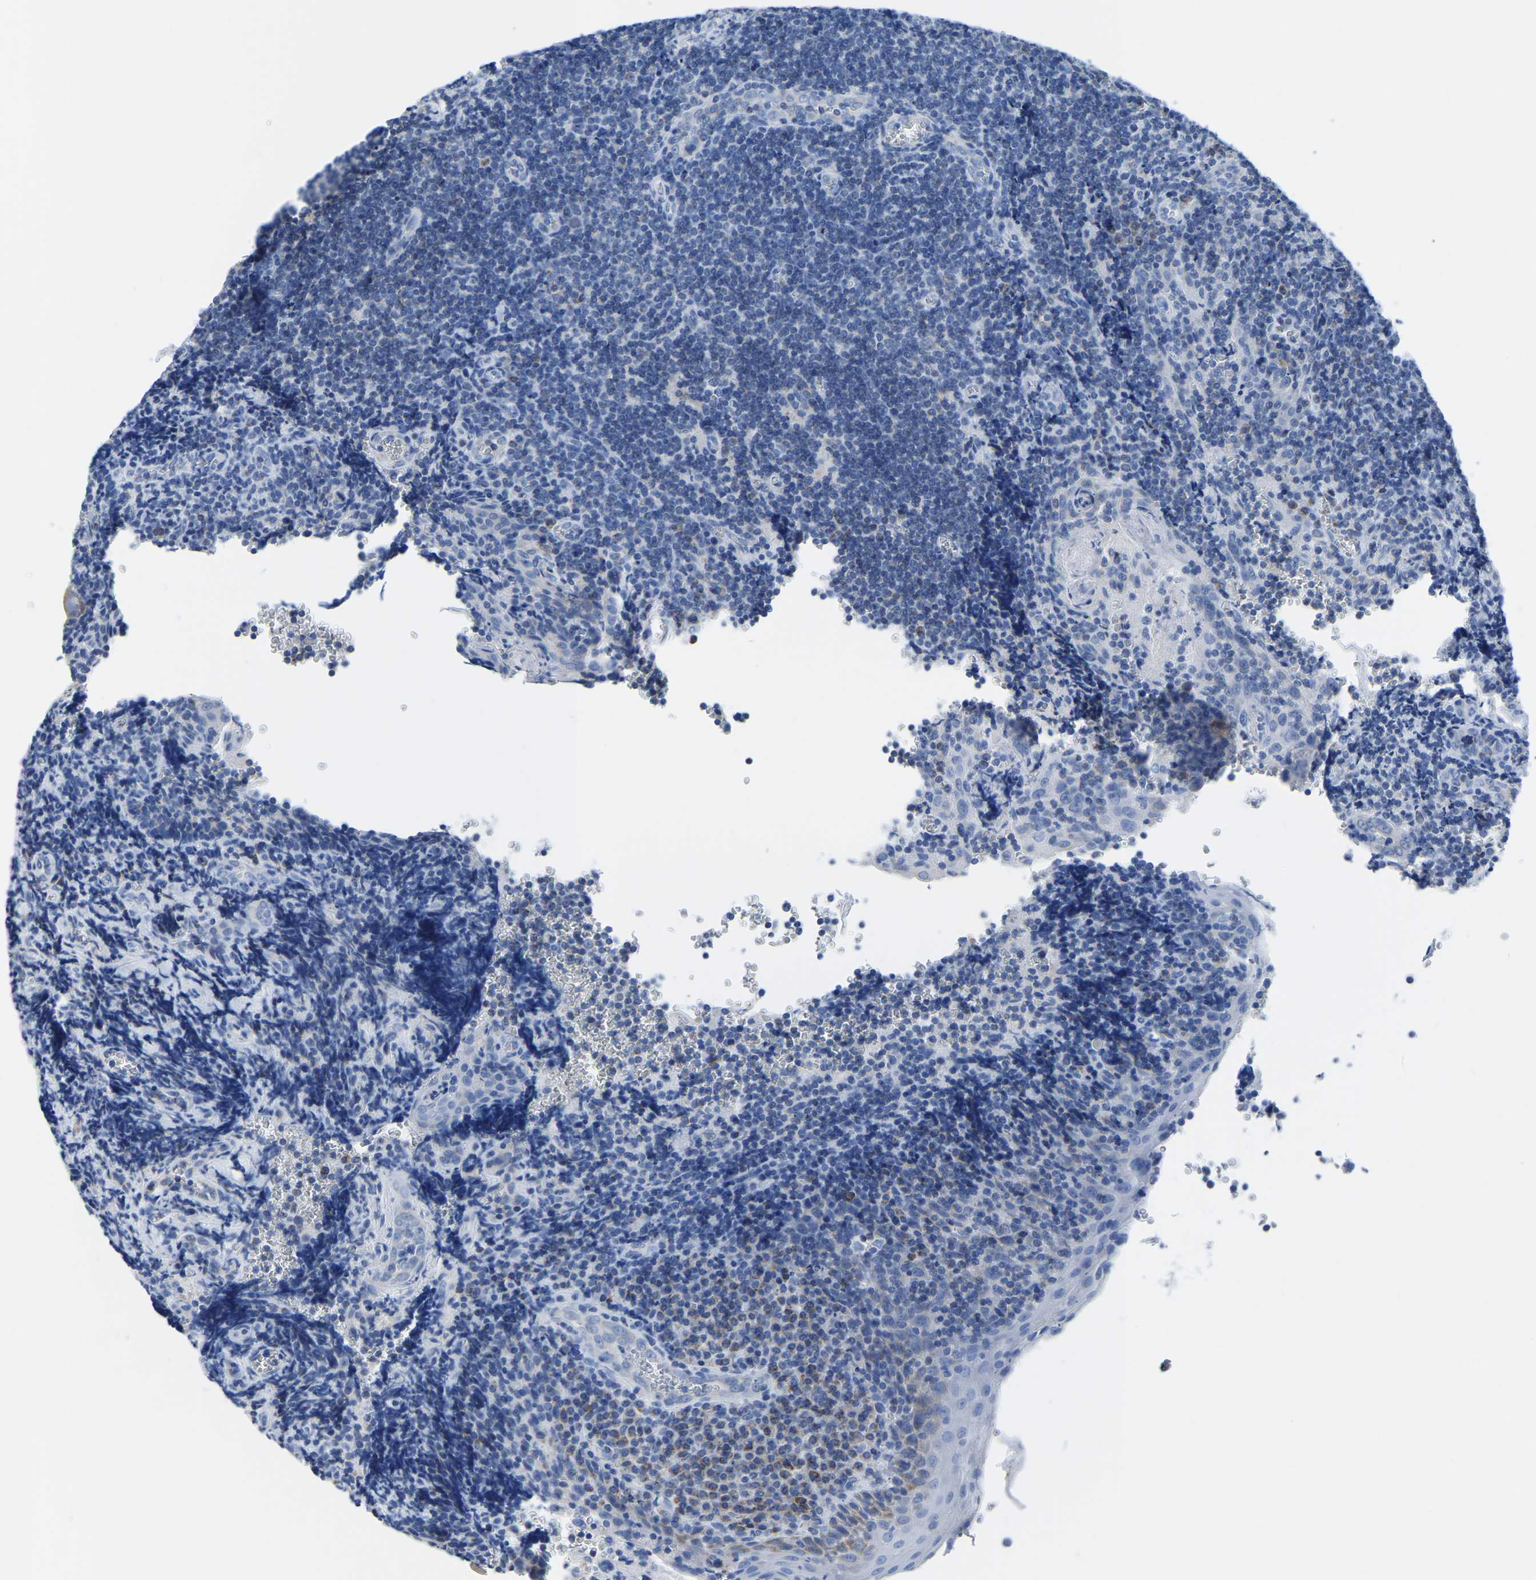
{"staining": {"intensity": "negative", "quantity": "none", "location": "none"}, "tissue": "tonsil", "cell_type": "Germinal center cells", "image_type": "normal", "snomed": [{"axis": "morphology", "description": "Normal tissue, NOS"}, {"axis": "morphology", "description": "Inflammation, NOS"}, {"axis": "topography", "description": "Tonsil"}], "caption": "Protein analysis of normal tonsil exhibits no significant expression in germinal center cells.", "gene": "ETFA", "patient": {"sex": "female", "age": 31}}